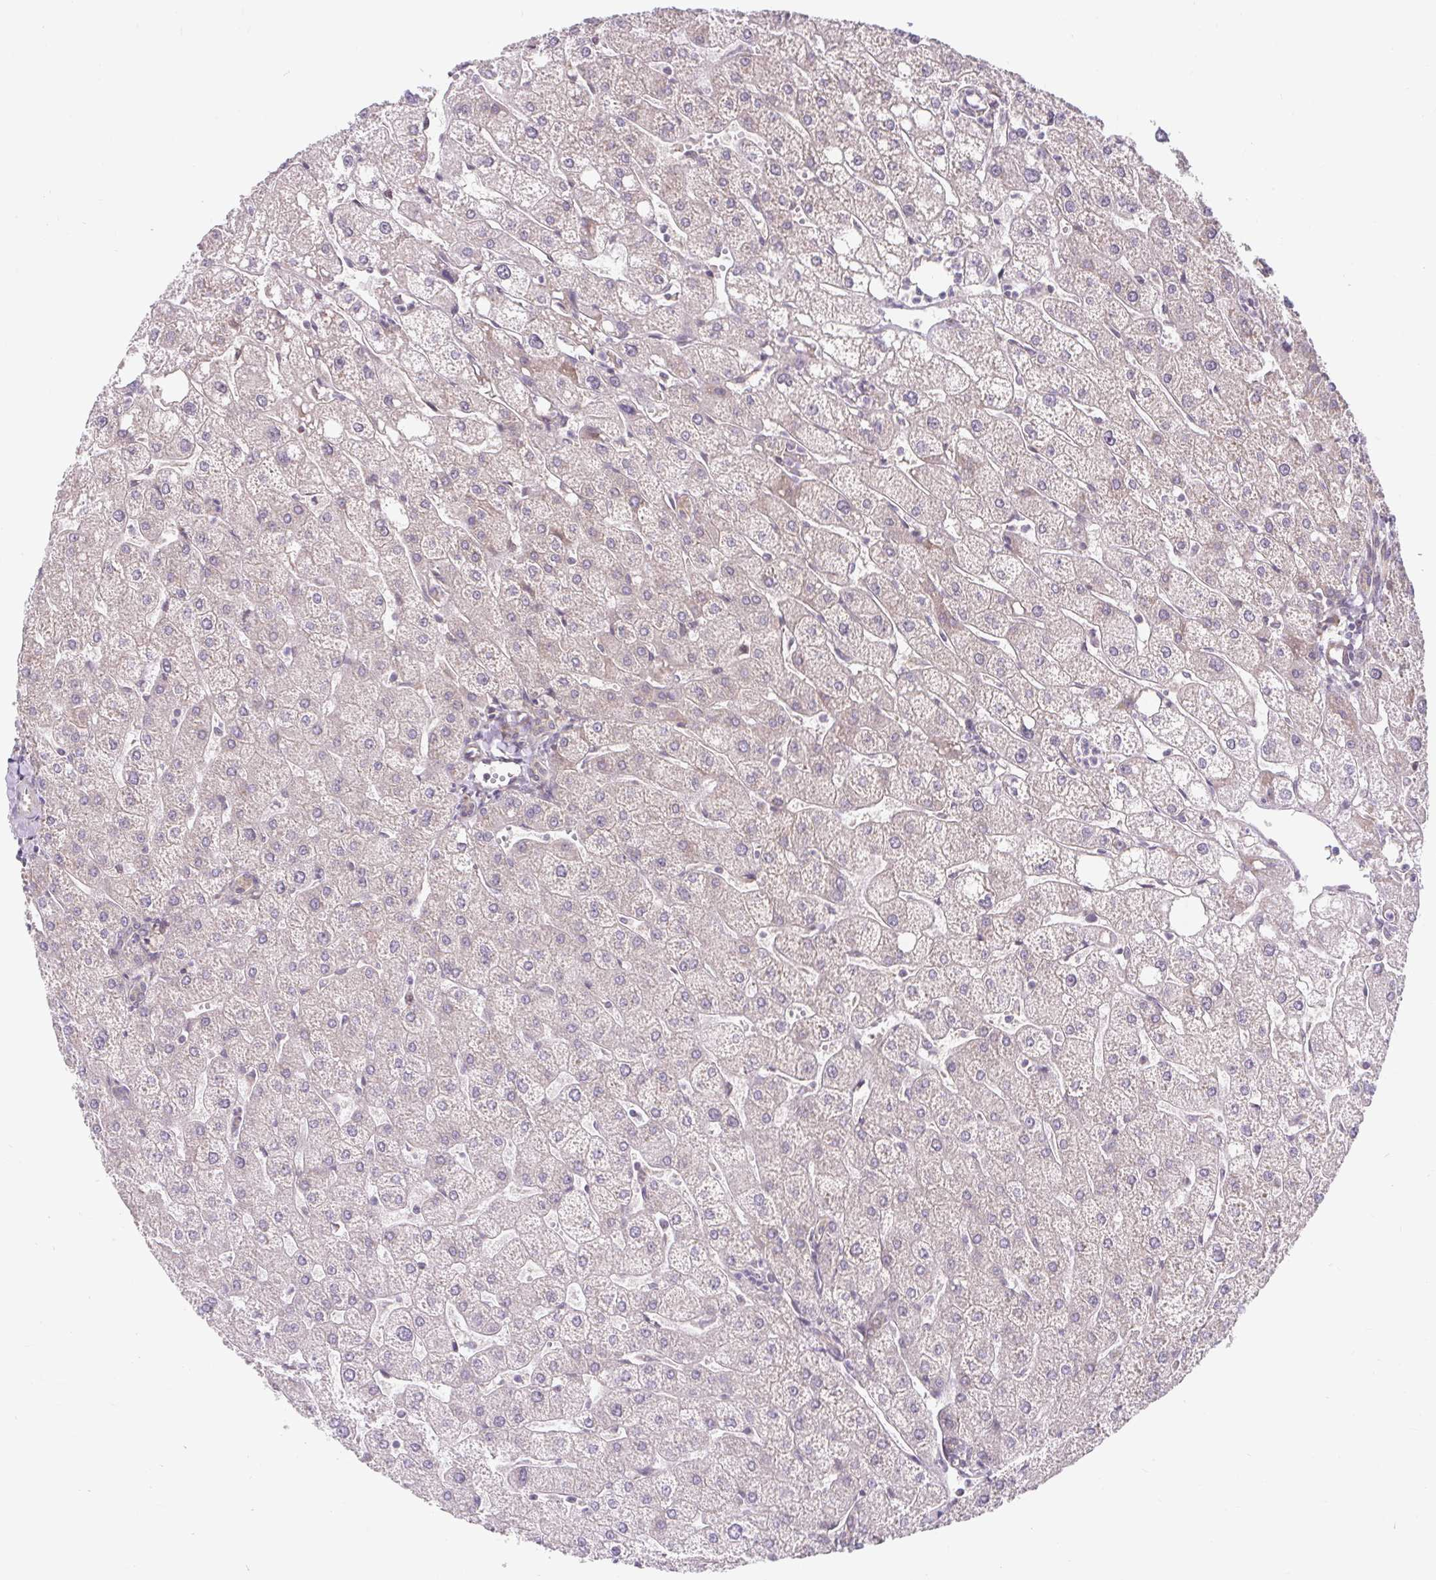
{"staining": {"intensity": "negative", "quantity": "none", "location": "none"}, "tissue": "liver", "cell_type": "Cholangiocytes", "image_type": "normal", "snomed": [{"axis": "morphology", "description": "Normal tissue, NOS"}, {"axis": "topography", "description": "Liver"}], "caption": "IHC of normal human liver shows no staining in cholangiocytes.", "gene": "LYPD5", "patient": {"sex": "male", "age": 67}}